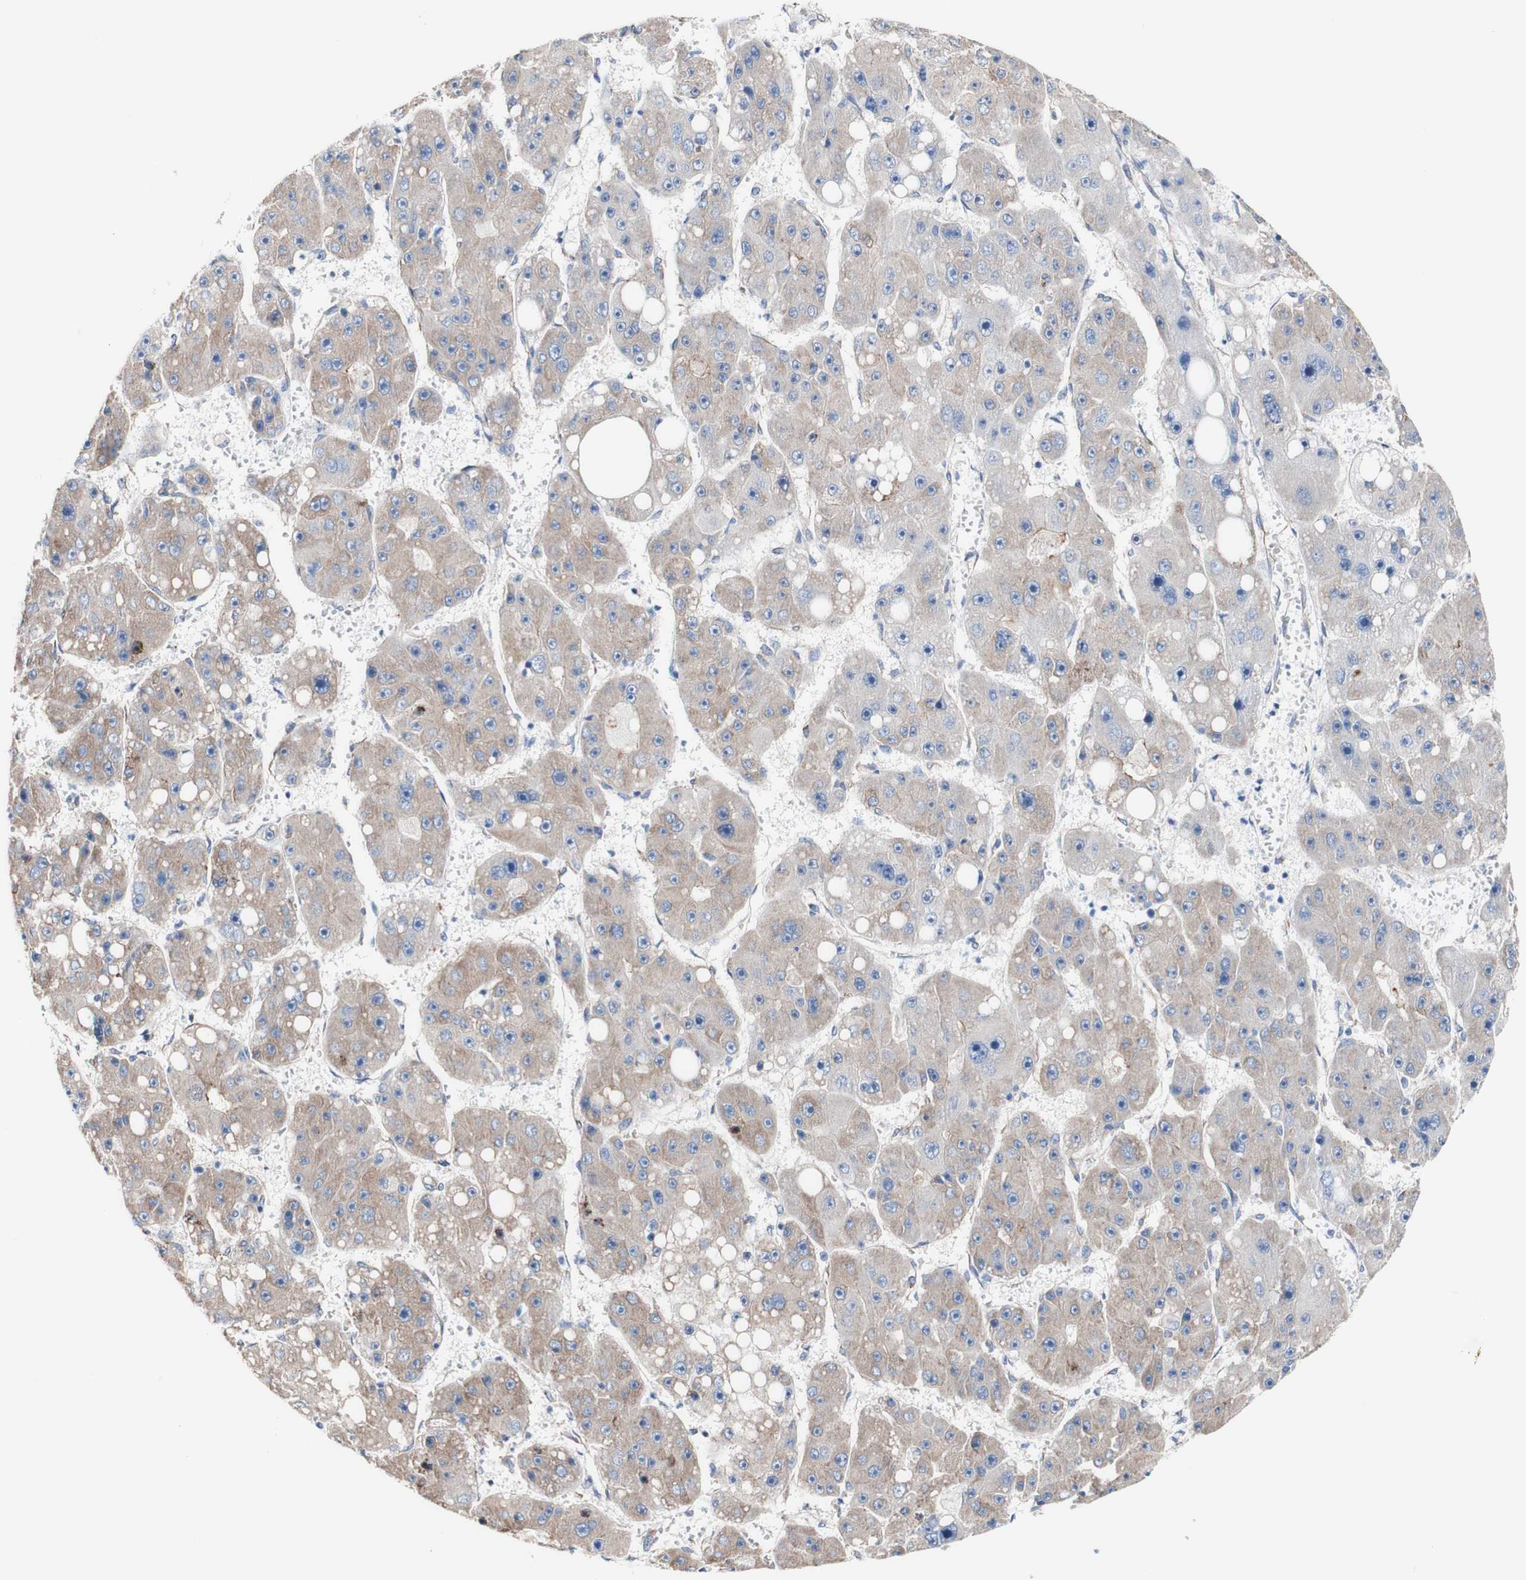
{"staining": {"intensity": "weak", "quantity": ">75%", "location": "cytoplasmic/membranous"}, "tissue": "liver cancer", "cell_type": "Tumor cells", "image_type": "cancer", "snomed": [{"axis": "morphology", "description": "Carcinoma, Hepatocellular, NOS"}, {"axis": "topography", "description": "Liver"}], "caption": "The photomicrograph demonstrates immunohistochemical staining of liver cancer. There is weak cytoplasmic/membranous staining is present in about >75% of tumor cells. The protein is stained brown, and the nuclei are stained in blue (DAB IHC with brightfield microscopy, high magnification).", "gene": "LRIG3", "patient": {"sex": "female", "age": 61}}